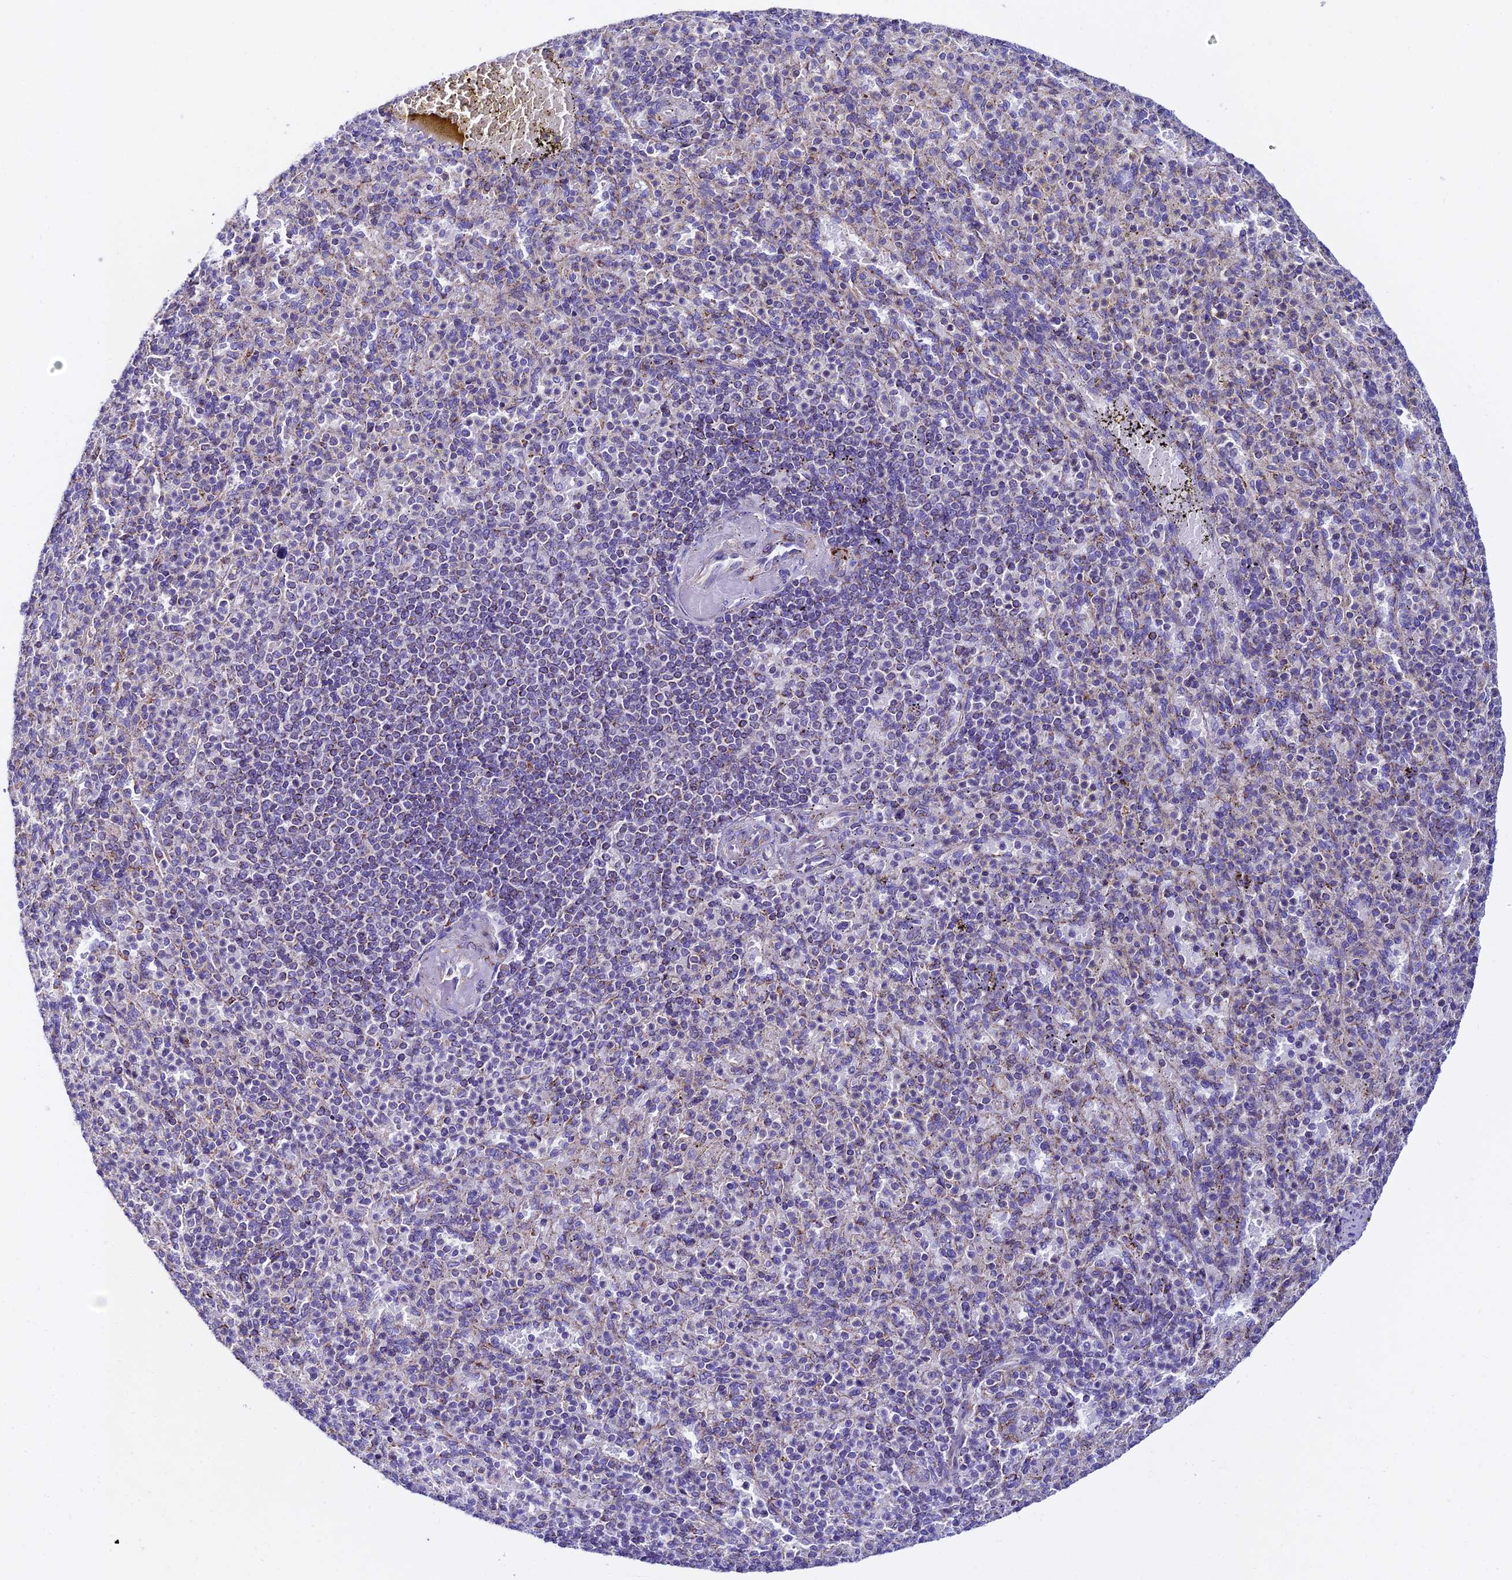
{"staining": {"intensity": "moderate", "quantity": "<25%", "location": "cytoplasmic/membranous"}, "tissue": "spleen", "cell_type": "Cells in red pulp", "image_type": "normal", "snomed": [{"axis": "morphology", "description": "Normal tissue, NOS"}, {"axis": "topography", "description": "Spleen"}], "caption": "Immunohistochemistry (IHC) micrograph of benign spleen: spleen stained using immunohistochemistry (IHC) demonstrates low levels of moderate protein expression localized specifically in the cytoplasmic/membranous of cells in red pulp, appearing as a cytoplasmic/membranous brown color.", "gene": "HSDL2", "patient": {"sex": "female", "age": 74}}